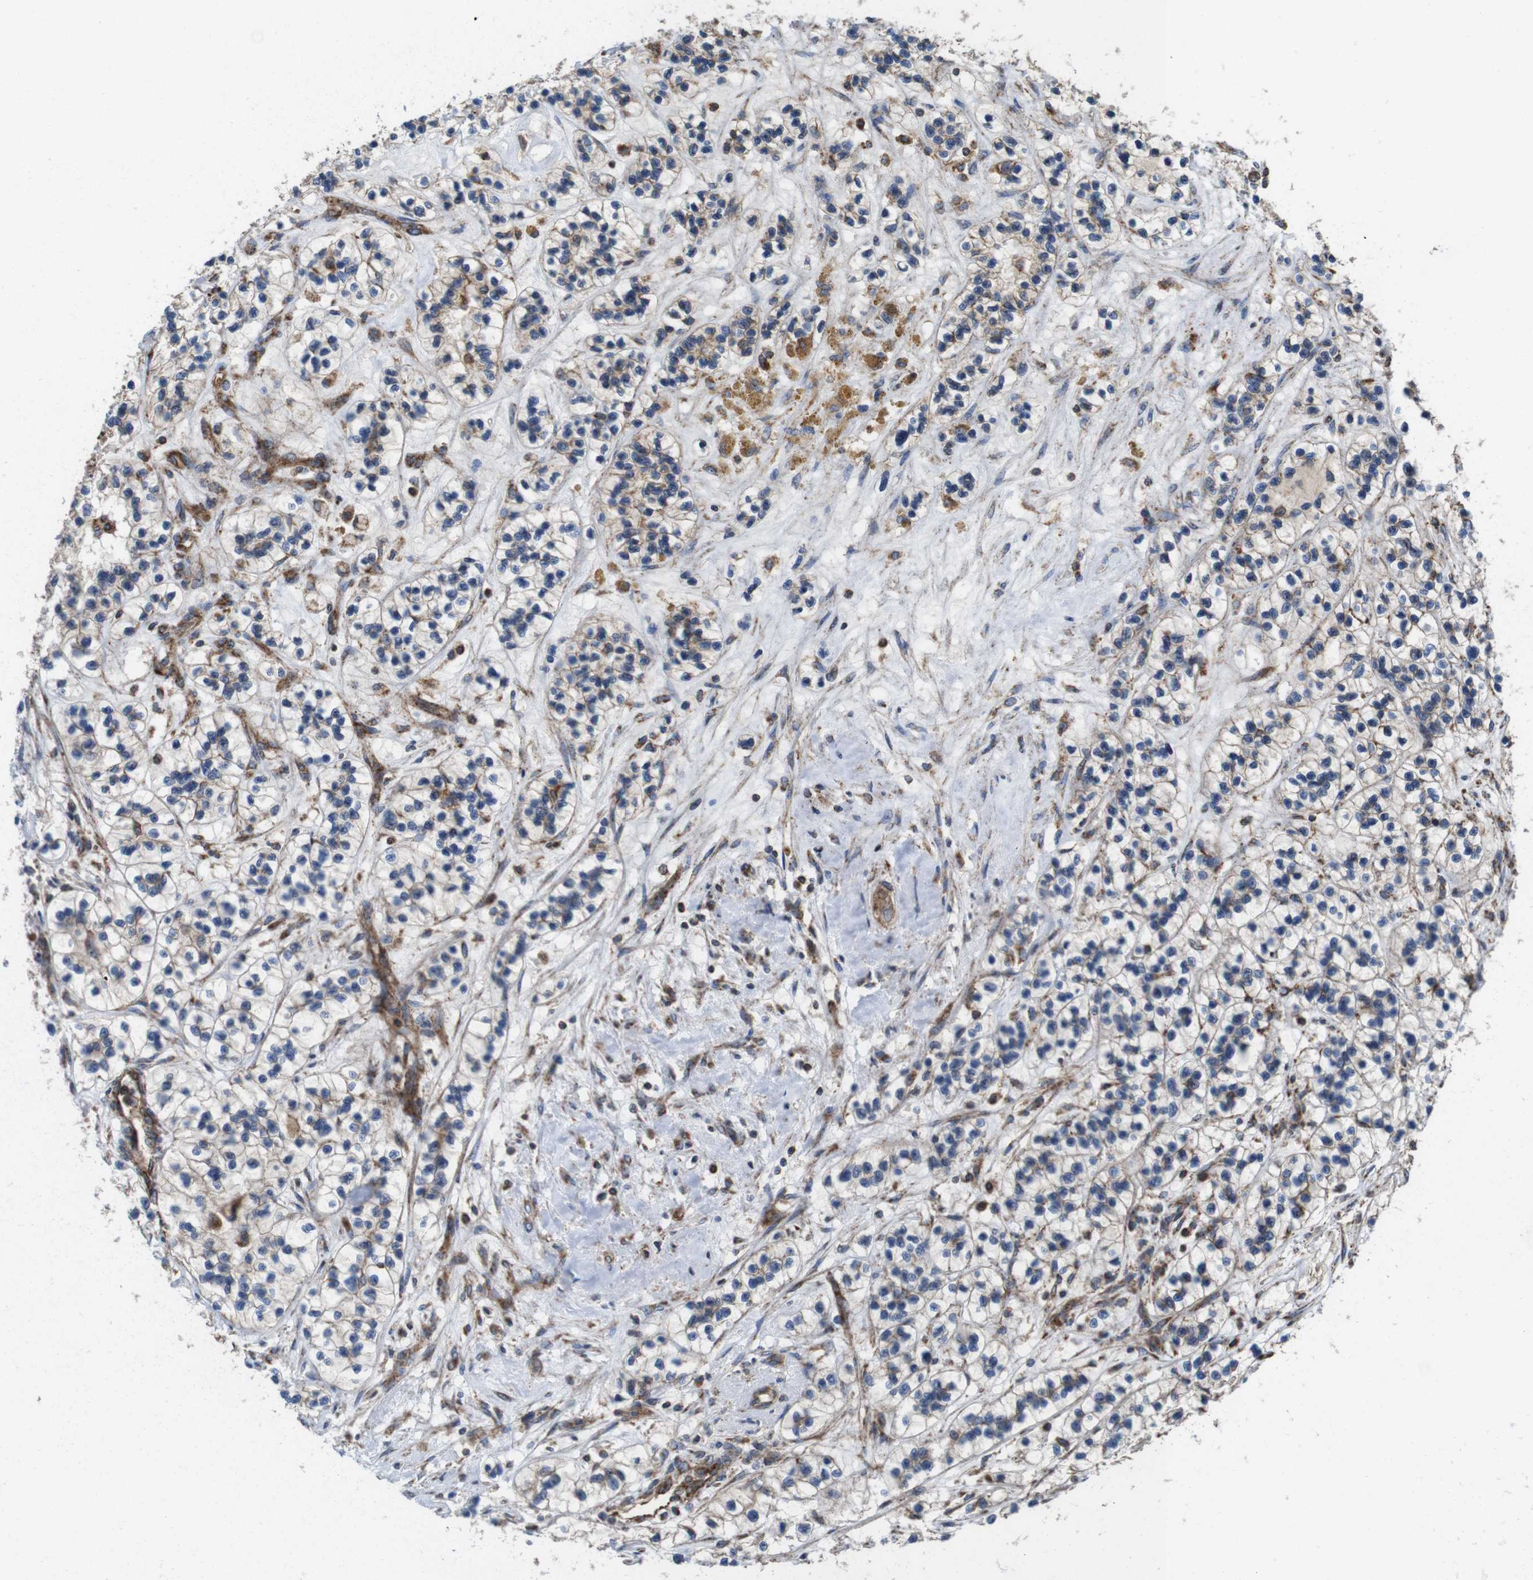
{"staining": {"intensity": "weak", "quantity": "<25%", "location": "cytoplasmic/membranous"}, "tissue": "renal cancer", "cell_type": "Tumor cells", "image_type": "cancer", "snomed": [{"axis": "morphology", "description": "Adenocarcinoma, NOS"}, {"axis": "topography", "description": "Kidney"}], "caption": "Immunohistochemistry (IHC) of human renal cancer demonstrates no staining in tumor cells.", "gene": "HK1", "patient": {"sex": "female", "age": 57}}